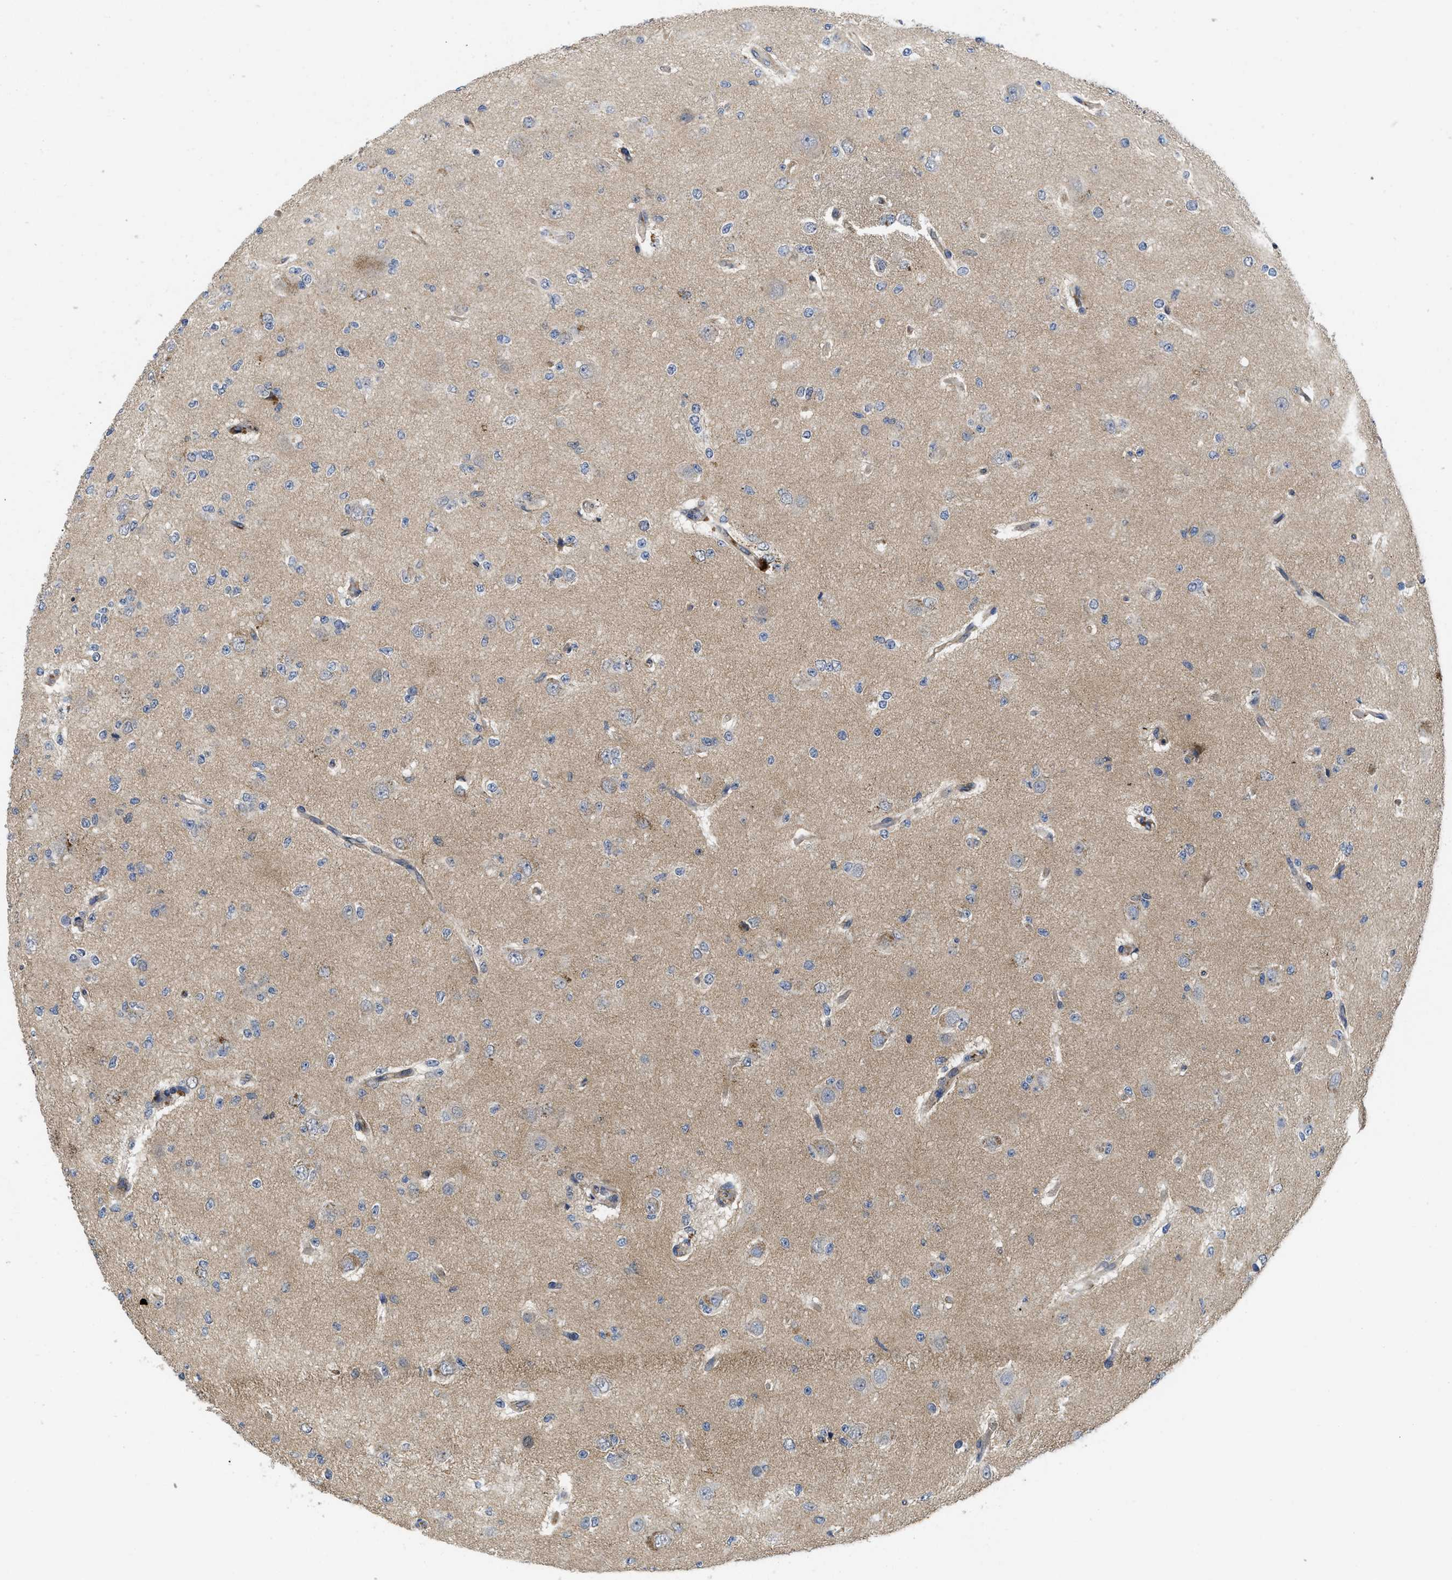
{"staining": {"intensity": "weak", "quantity": "25%-75%", "location": "cytoplasmic/membranous"}, "tissue": "glioma", "cell_type": "Tumor cells", "image_type": "cancer", "snomed": [{"axis": "morphology", "description": "Glioma, malignant, Low grade"}, {"axis": "topography", "description": "Brain"}], "caption": "Tumor cells exhibit low levels of weak cytoplasmic/membranous positivity in approximately 25%-75% of cells in malignant glioma (low-grade).", "gene": "PKD2", "patient": {"sex": "male", "age": 38}}